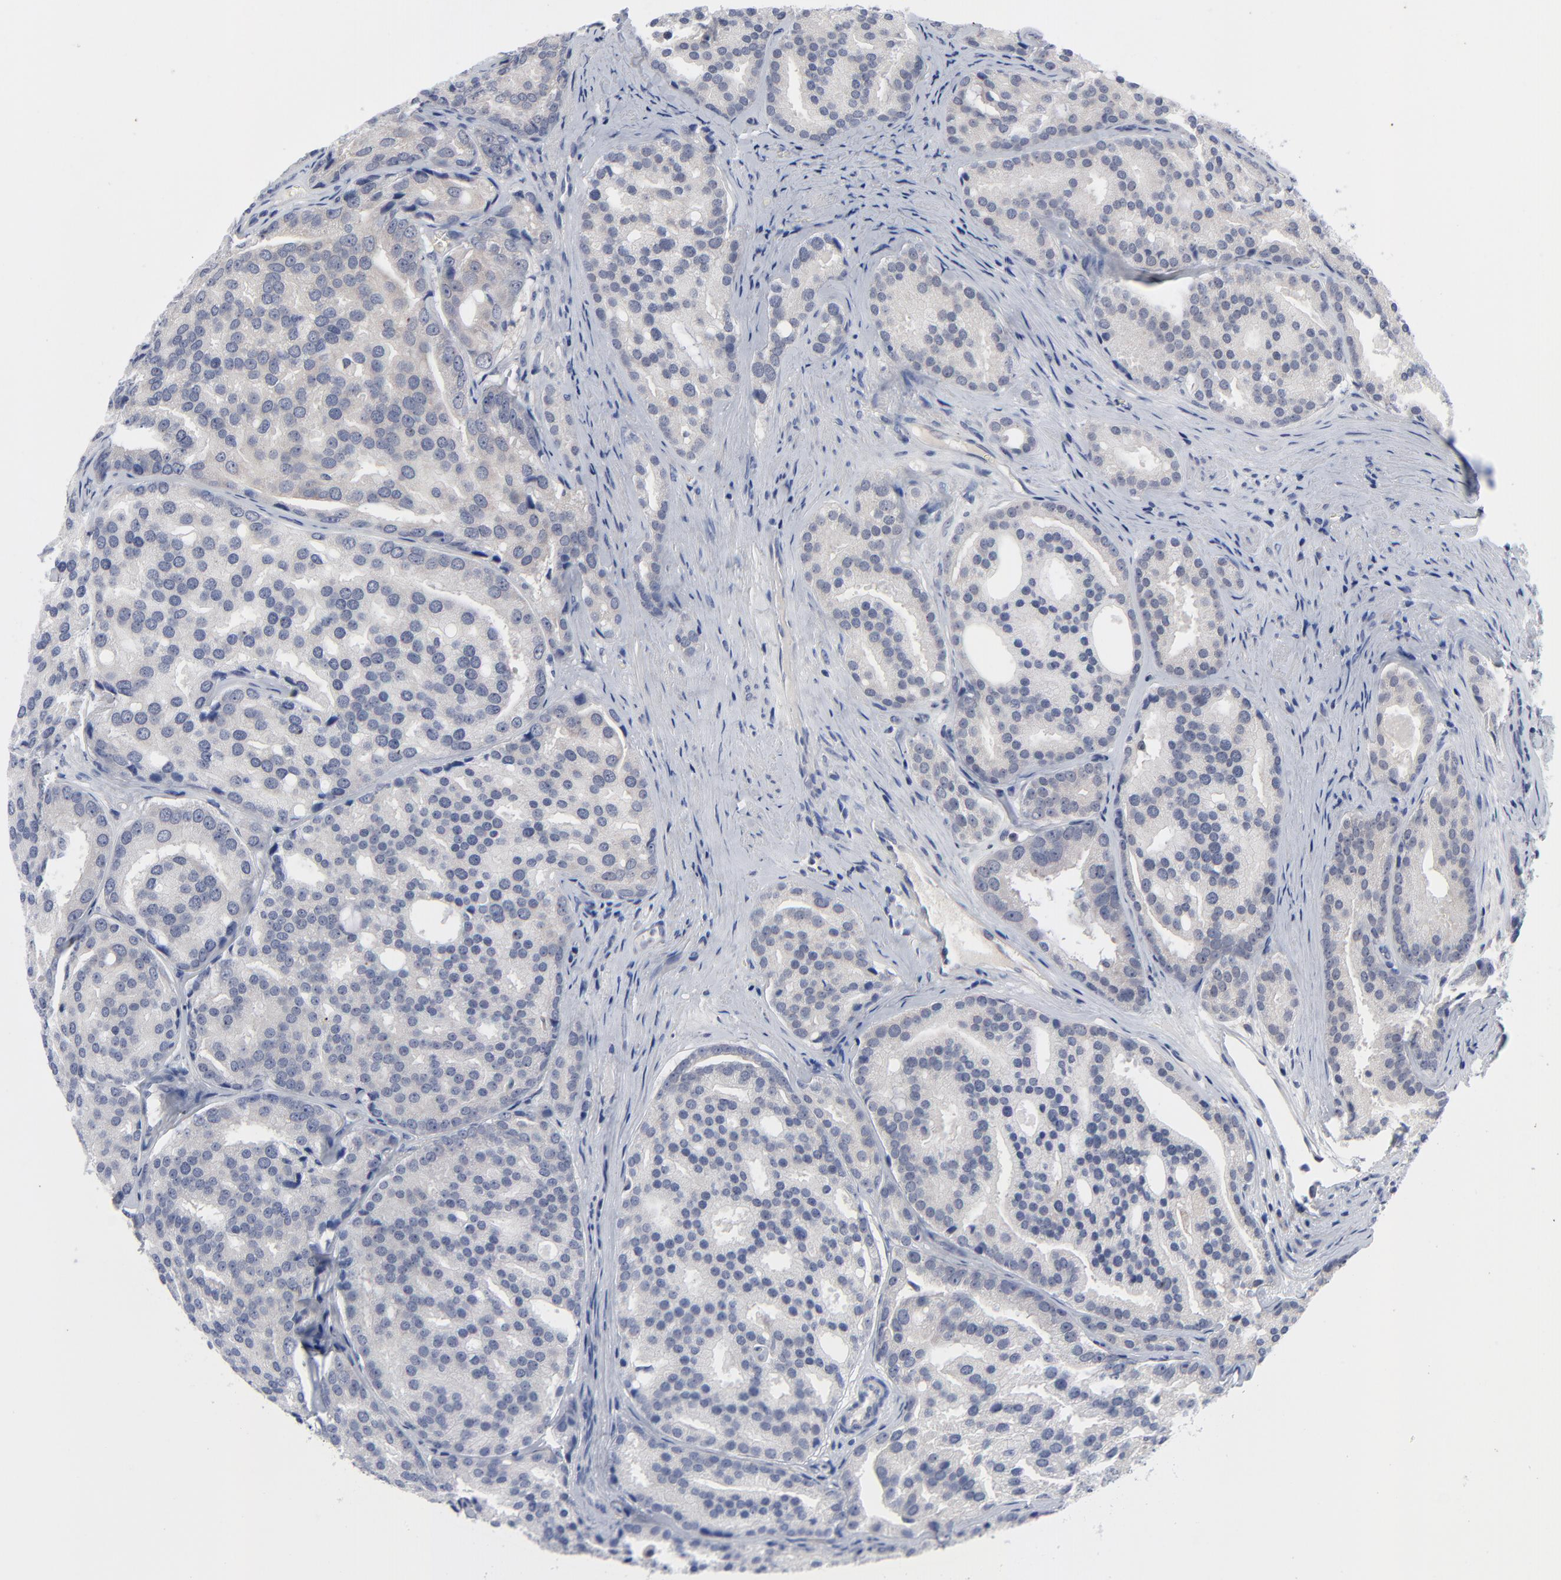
{"staining": {"intensity": "negative", "quantity": "none", "location": "none"}, "tissue": "prostate cancer", "cell_type": "Tumor cells", "image_type": "cancer", "snomed": [{"axis": "morphology", "description": "Adenocarcinoma, High grade"}, {"axis": "topography", "description": "Prostate"}], "caption": "High magnification brightfield microscopy of prostate adenocarcinoma (high-grade) stained with DAB (brown) and counterstained with hematoxylin (blue): tumor cells show no significant staining.", "gene": "CLEC4G", "patient": {"sex": "male", "age": 64}}